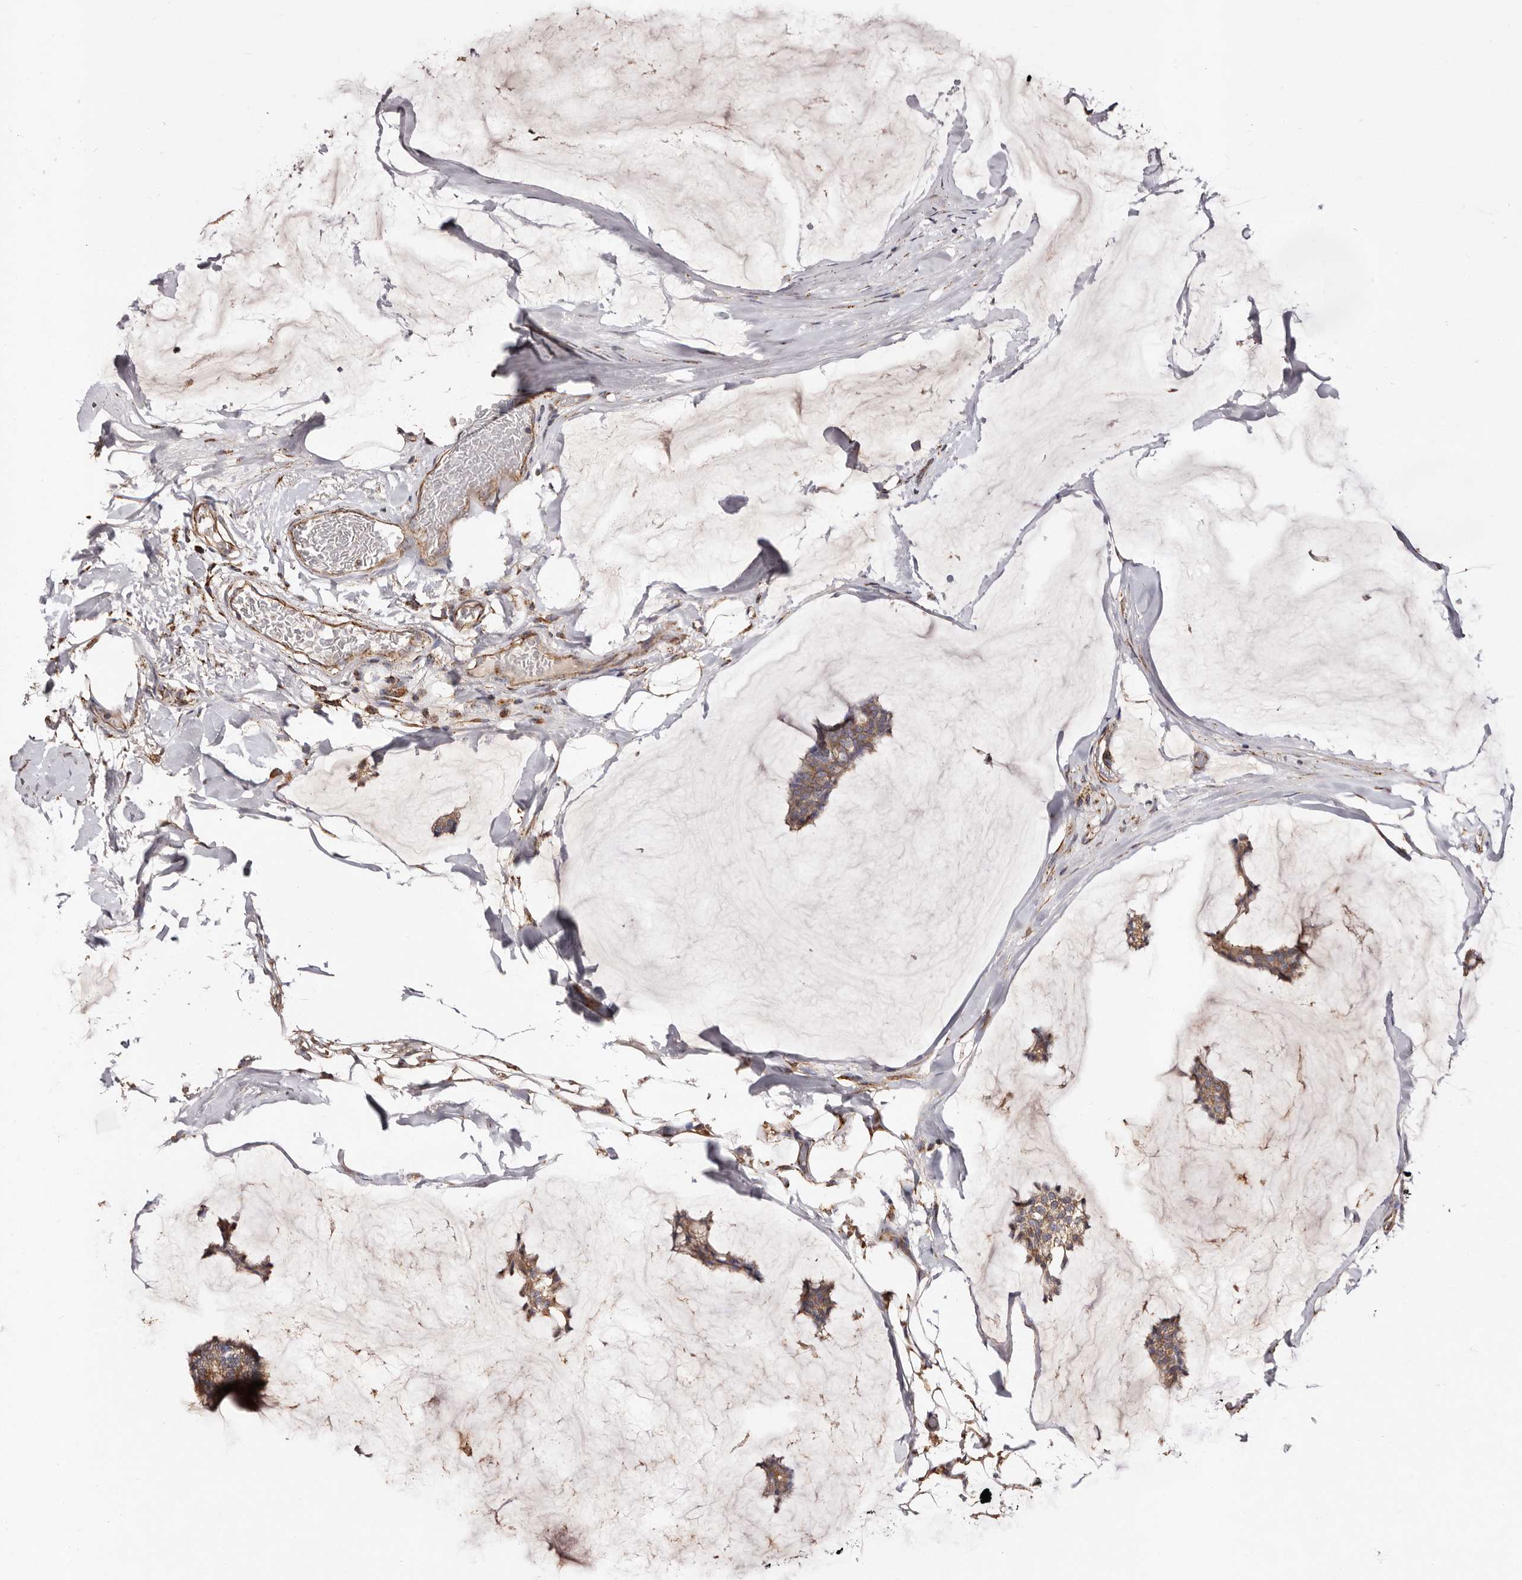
{"staining": {"intensity": "moderate", "quantity": ">75%", "location": "cytoplasmic/membranous"}, "tissue": "breast cancer", "cell_type": "Tumor cells", "image_type": "cancer", "snomed": [{"axis": "morphology", "description": "Duct carcinoma"}, {"axis": "topography", "description": "Breast"}], "caption": "Tumor cells exhibit moderate cytoplasmic/membranous expression in about >75% of cells in breast intraductal carcinoma.", "gene": "LUZP1", "patient": {"sex": "female", "age": 93}}